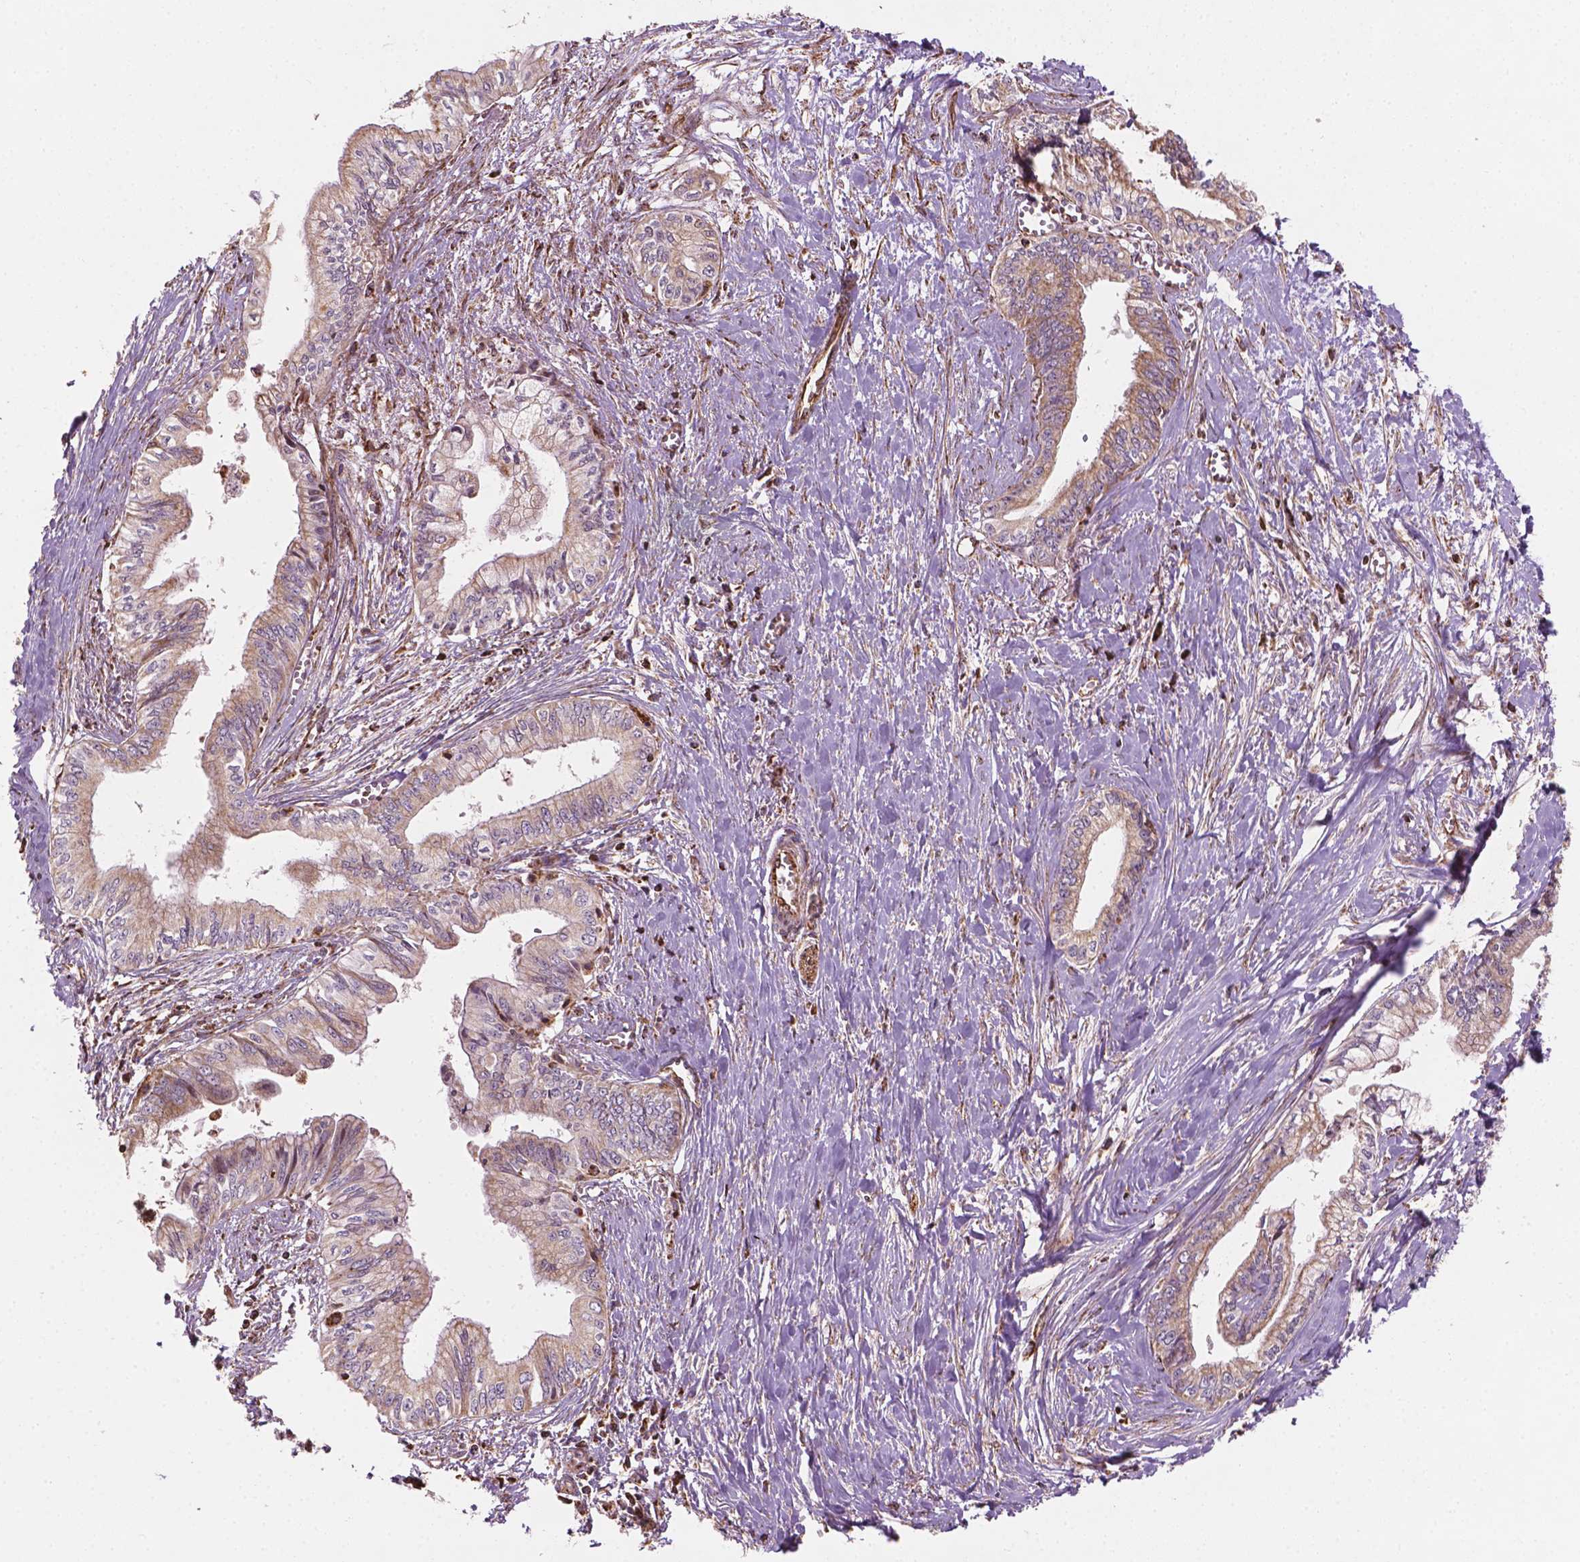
{"staining": {"intensity": "negative", "quantity": "none", "location": "none"}, "tissue": "pancreatic cancer", "cell_type": "Tumor cells", "image_type": "cancer", "snomed": [{"axis": "morphology", "description": "Adenocarcinoma, NOS"}, {"axis": "topography", "description": "Pancreas"}], "caption": "This is an immunohistochemistry (IHC) photomicrograph of human pancreatic cancer. There is no staining in tumor cells.", "gene": "HS3ST3A1", "patient": {"sex": "female", "age": 61}}